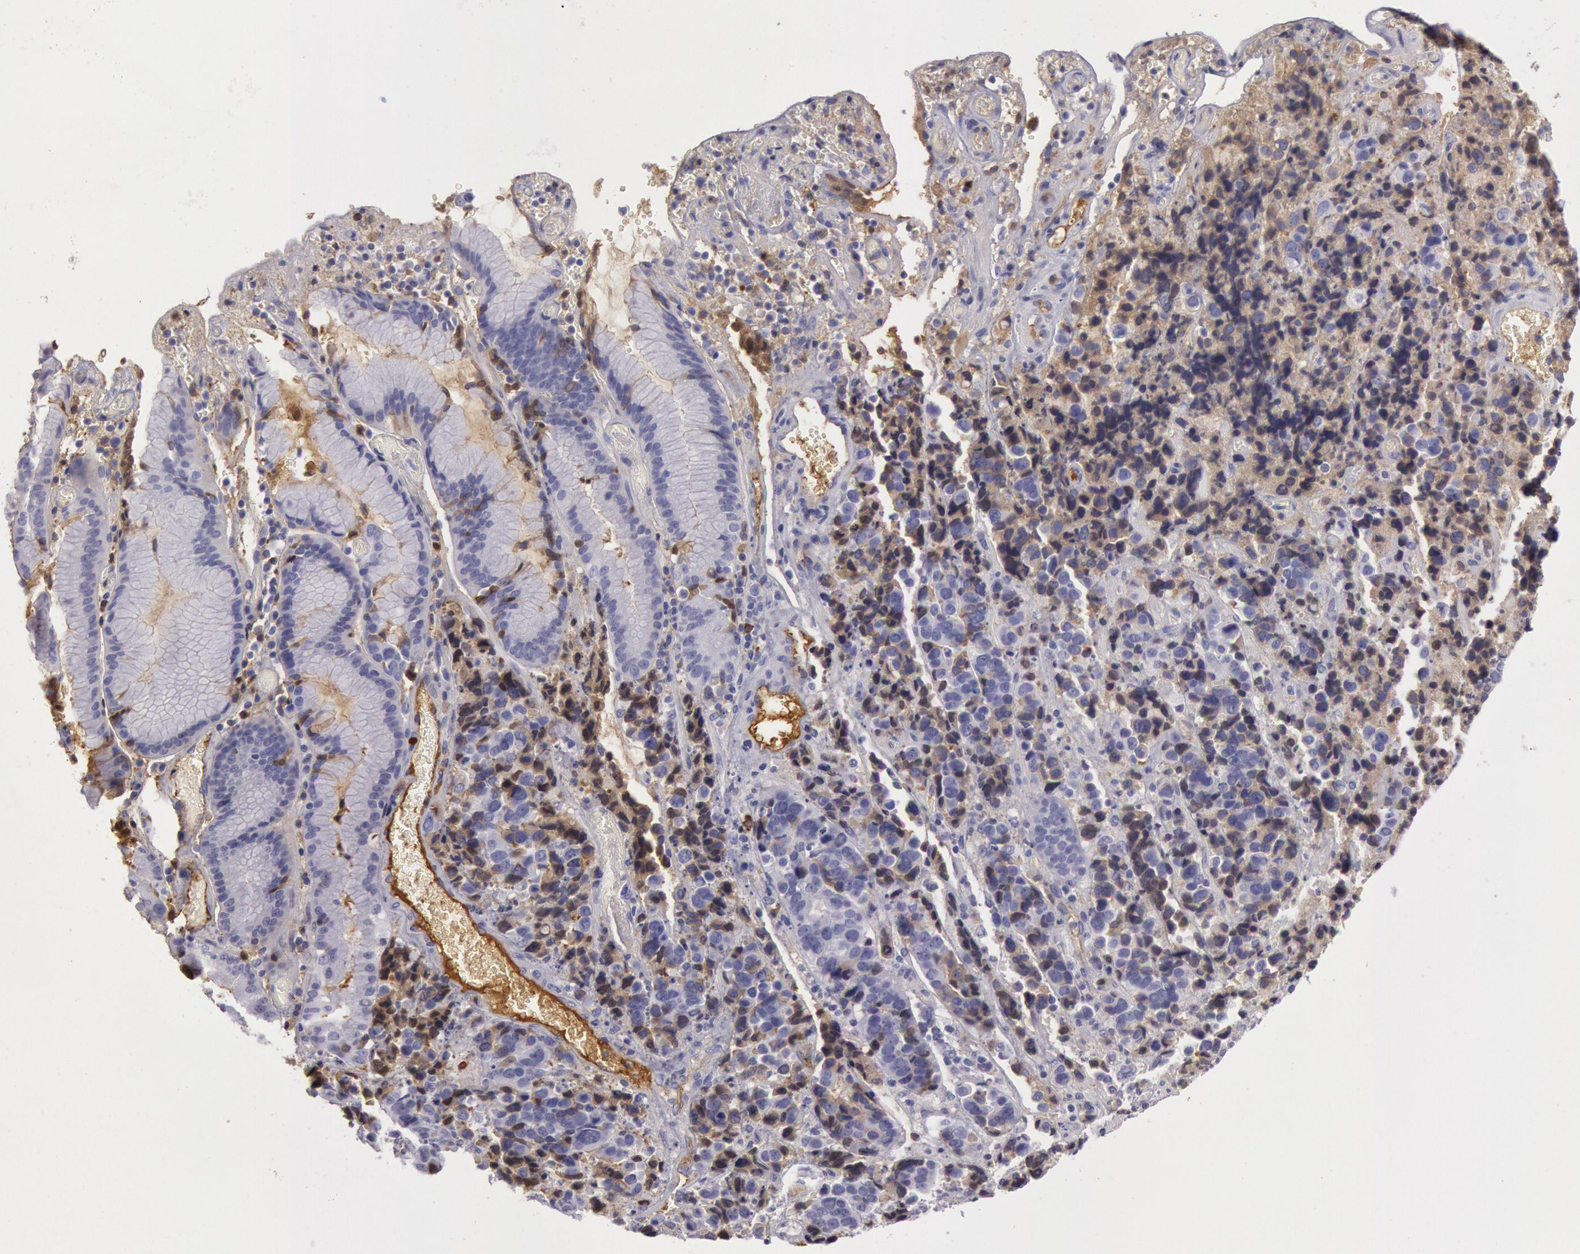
{"staining": {"intensity": "moderate", "quantity": "25%-75%", "location": "cytoplasmic/membranous"}, "tissue": "stomach cancer", "cell_type": "Tumor cells", "image_type": "cancer", "snomed": [{"axis": "morphology", "description": "Adenocarcinoma, NOS"}, {"axis": "topography", "description": "Stomach, upper"}], "caption": "High-power microscopy captured an immunohistochemistry image of adenocarcinoma (stomach), revealing moderate cytoplasmic/membranous expression in approximately 25%-75% of tumor cells.", "gene": "IGHG1", "patient": {"sex": "male", "age": 71}}